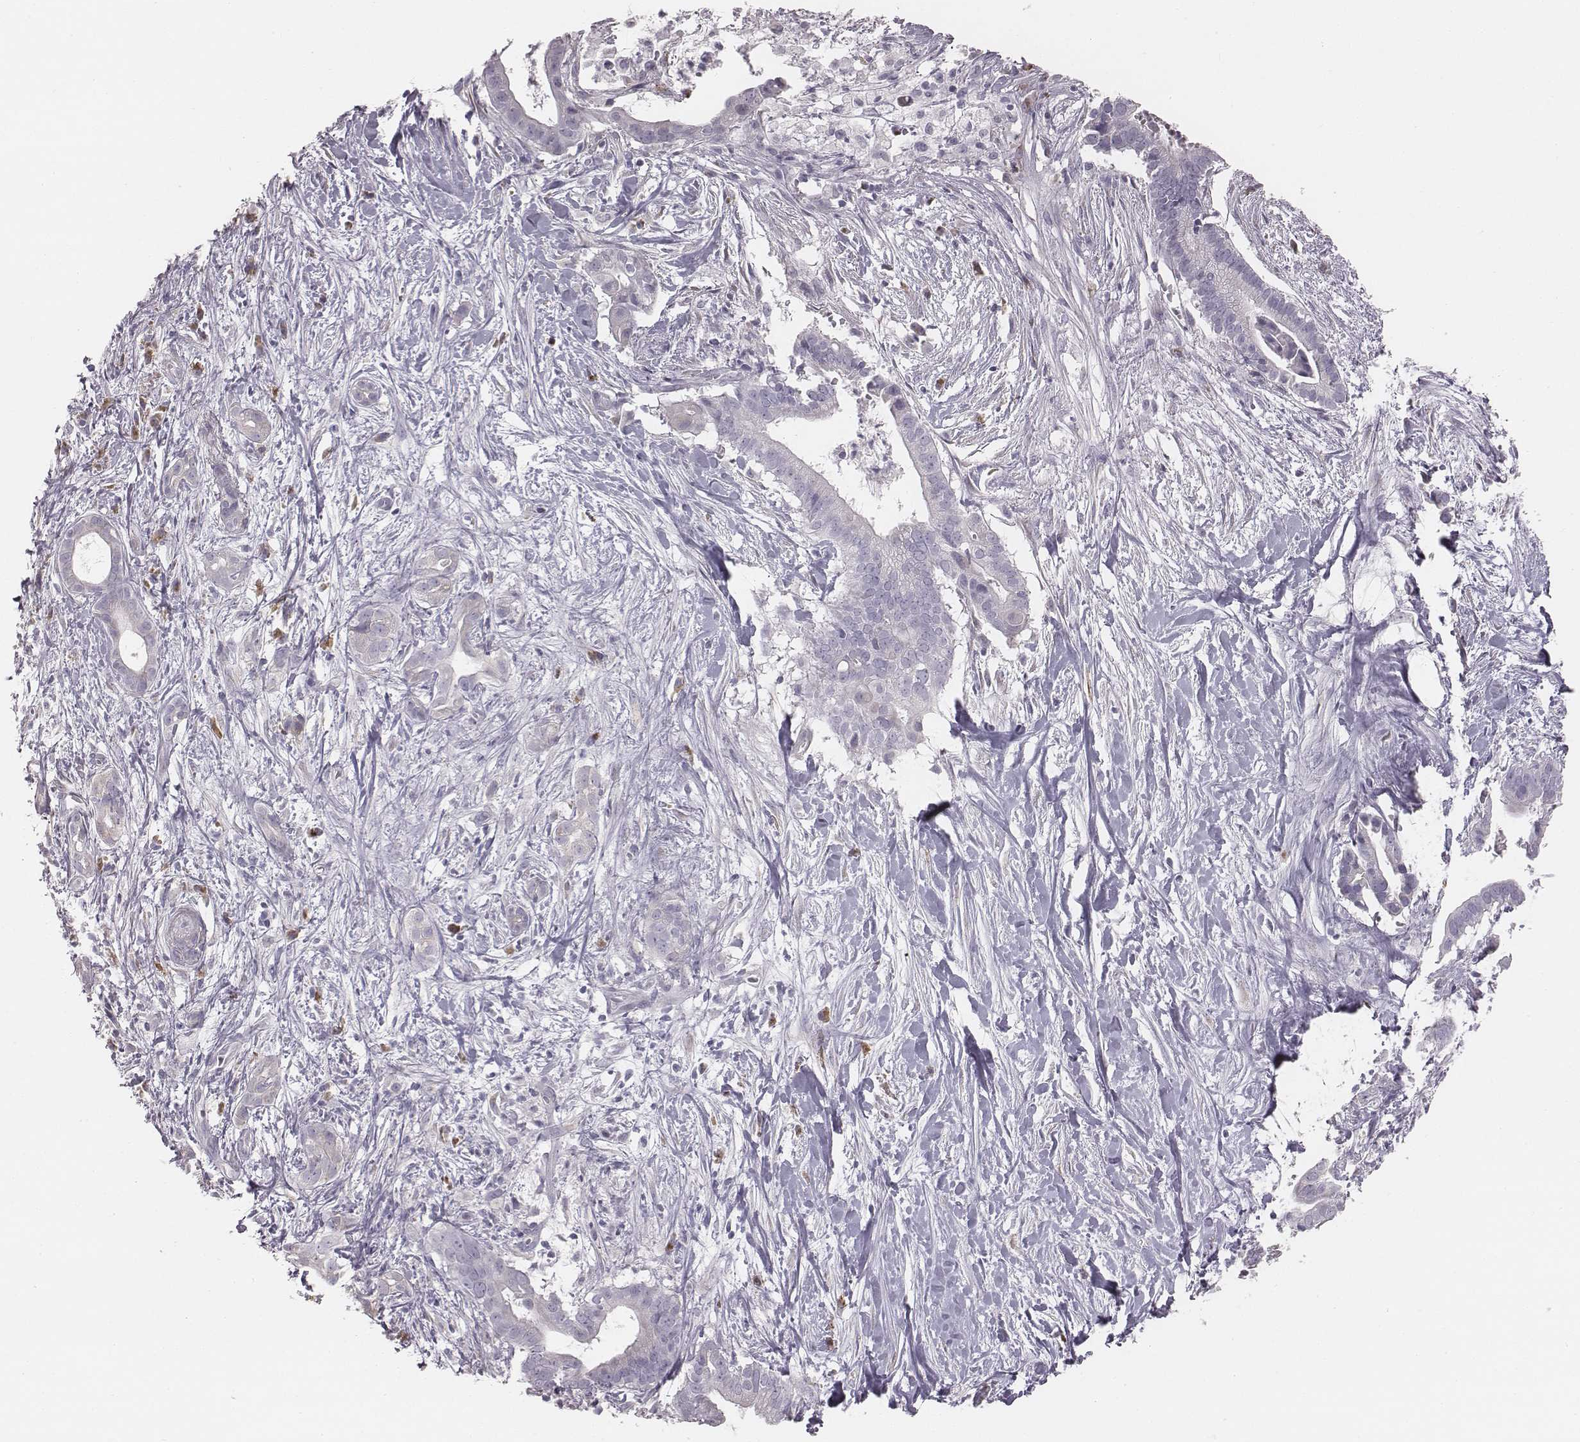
{"staining": {"intensity": "negative", "quantity": "none", "location": "none"}, "tissue": "pancreatic cancer", "cell_type": "Tumor cells", "image_type": "cancer", "snomed": [{"axis": "morphology", "description": "Adenocarcinoma, NOS"}, {"axis": "topography", "description": "Pancreas"}], "caption": "DAB (3,3'-diaminobenzidine) immunohistochemical staining of pancreatic adenocarcinoma demonstrates no significant staining in tumor cells.", "gene": "C6orf58", "patient": {"sex": "male", "age": 61}}